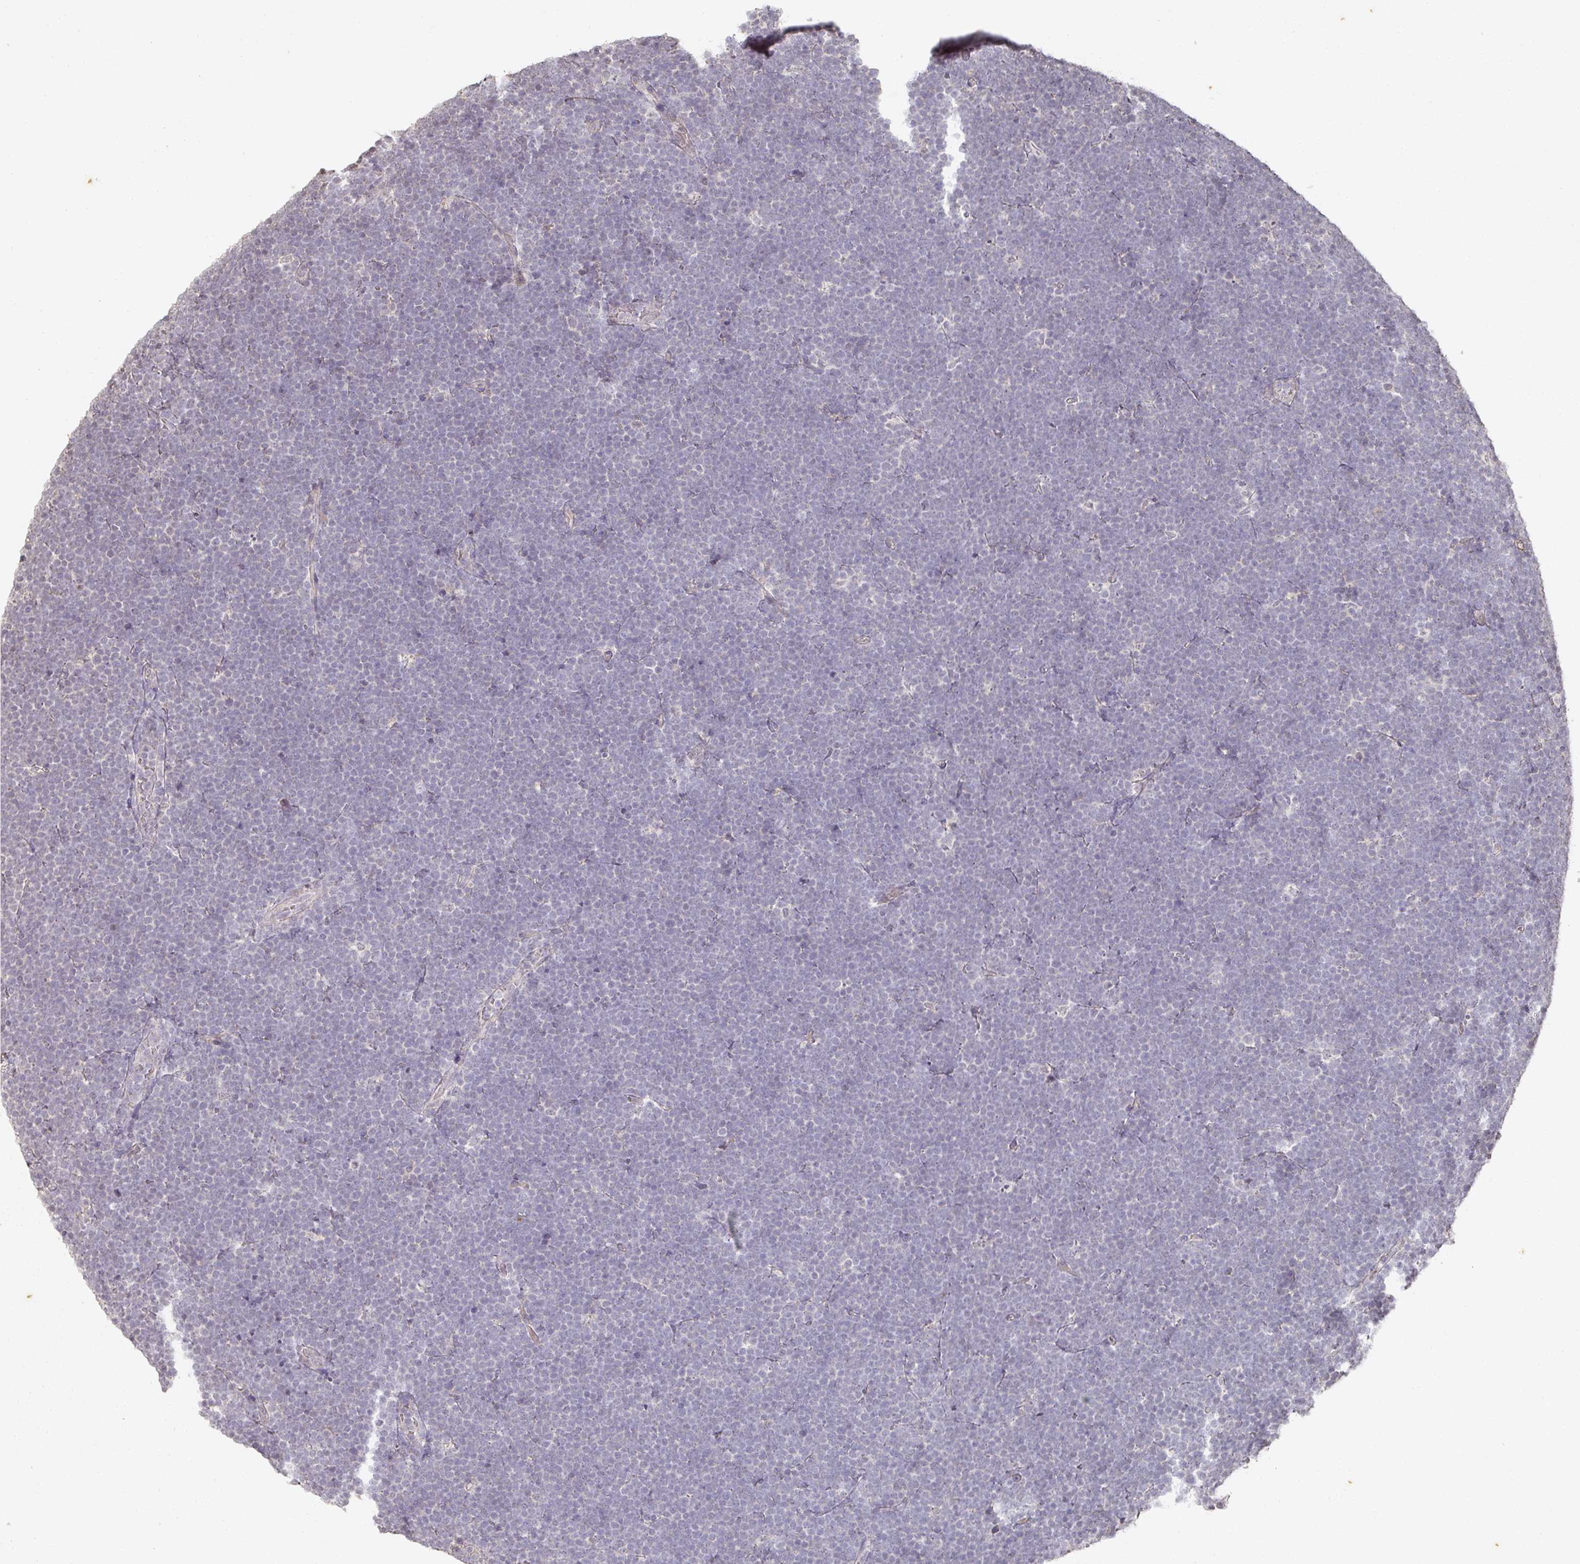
{"staining": {"intensity": "negative", "quantity": "none", "location": "none"}, "tissue": "lymphoma", "cell_type": "Tumor cells", "image_type": "cancer", "snomed": [{"axis": "morphology", "description": "Malignant lymphoma, non-Hodgkin's type, High grade"}, {"axis": "topography", "description": "Lymph node"}], "caption": "The micrograph reveals no significant positivity in tumor cells of lymphoma.", "gene": "CAPN5", "patient": {"sex": "male", "age": 13}}